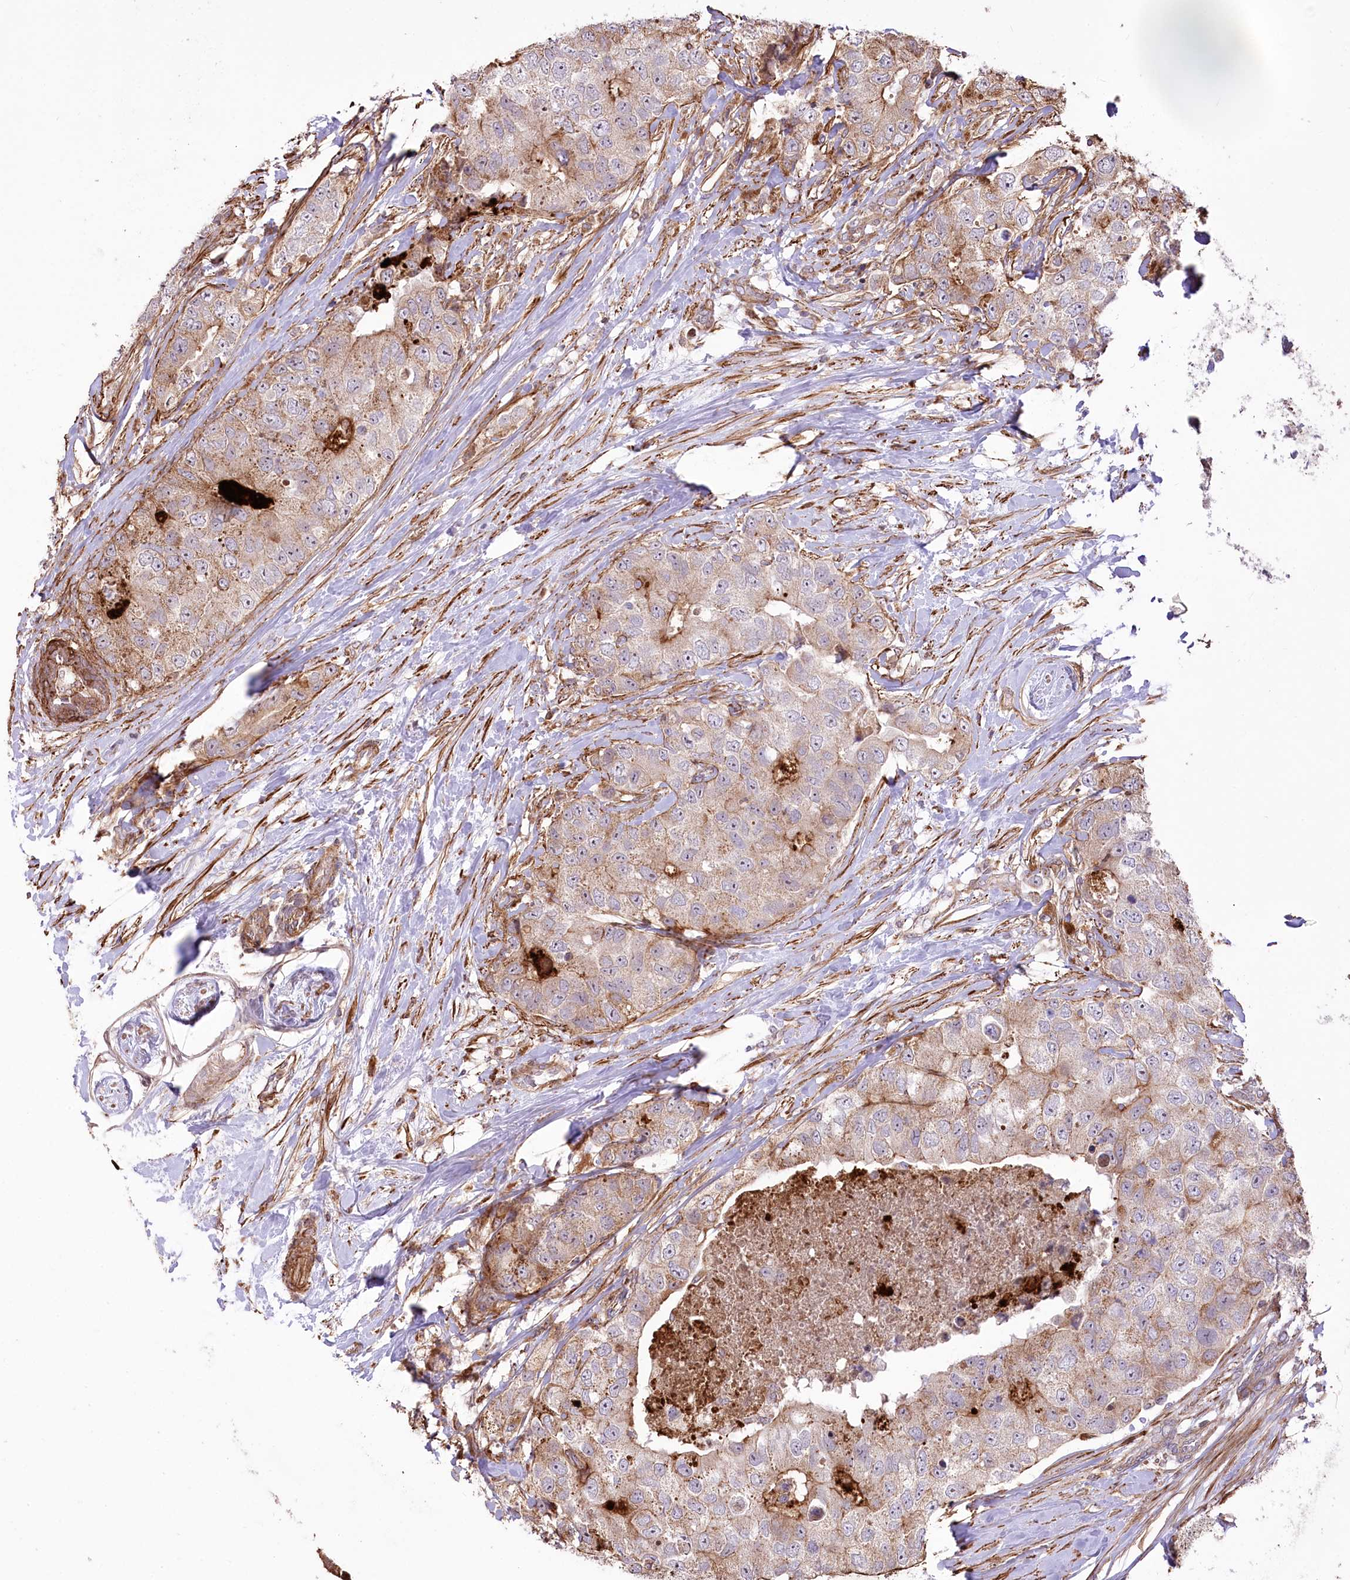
{"staining": {"intensity": "weak", "quantity": "25%-75%", "location": "cytoplasmic/membranous"}, "tissue": "breast cancer", "cell_type": "Tumor cells", "image_type": "cancer", "snomed": [{"axis": "morphology", "description": "Duct carcinoma"}, {"axis": "topography", "description": "Breast"}], "caption": "Protein expression by immunohistochemistry exhibits weak cytoplasmic/membranous staining in approximately 25%-75% of tumor cells in breast cancer (invasive ductal carcinoma).", "gene": "RNF24", "patient": {"sex": "female", "age": 62}}